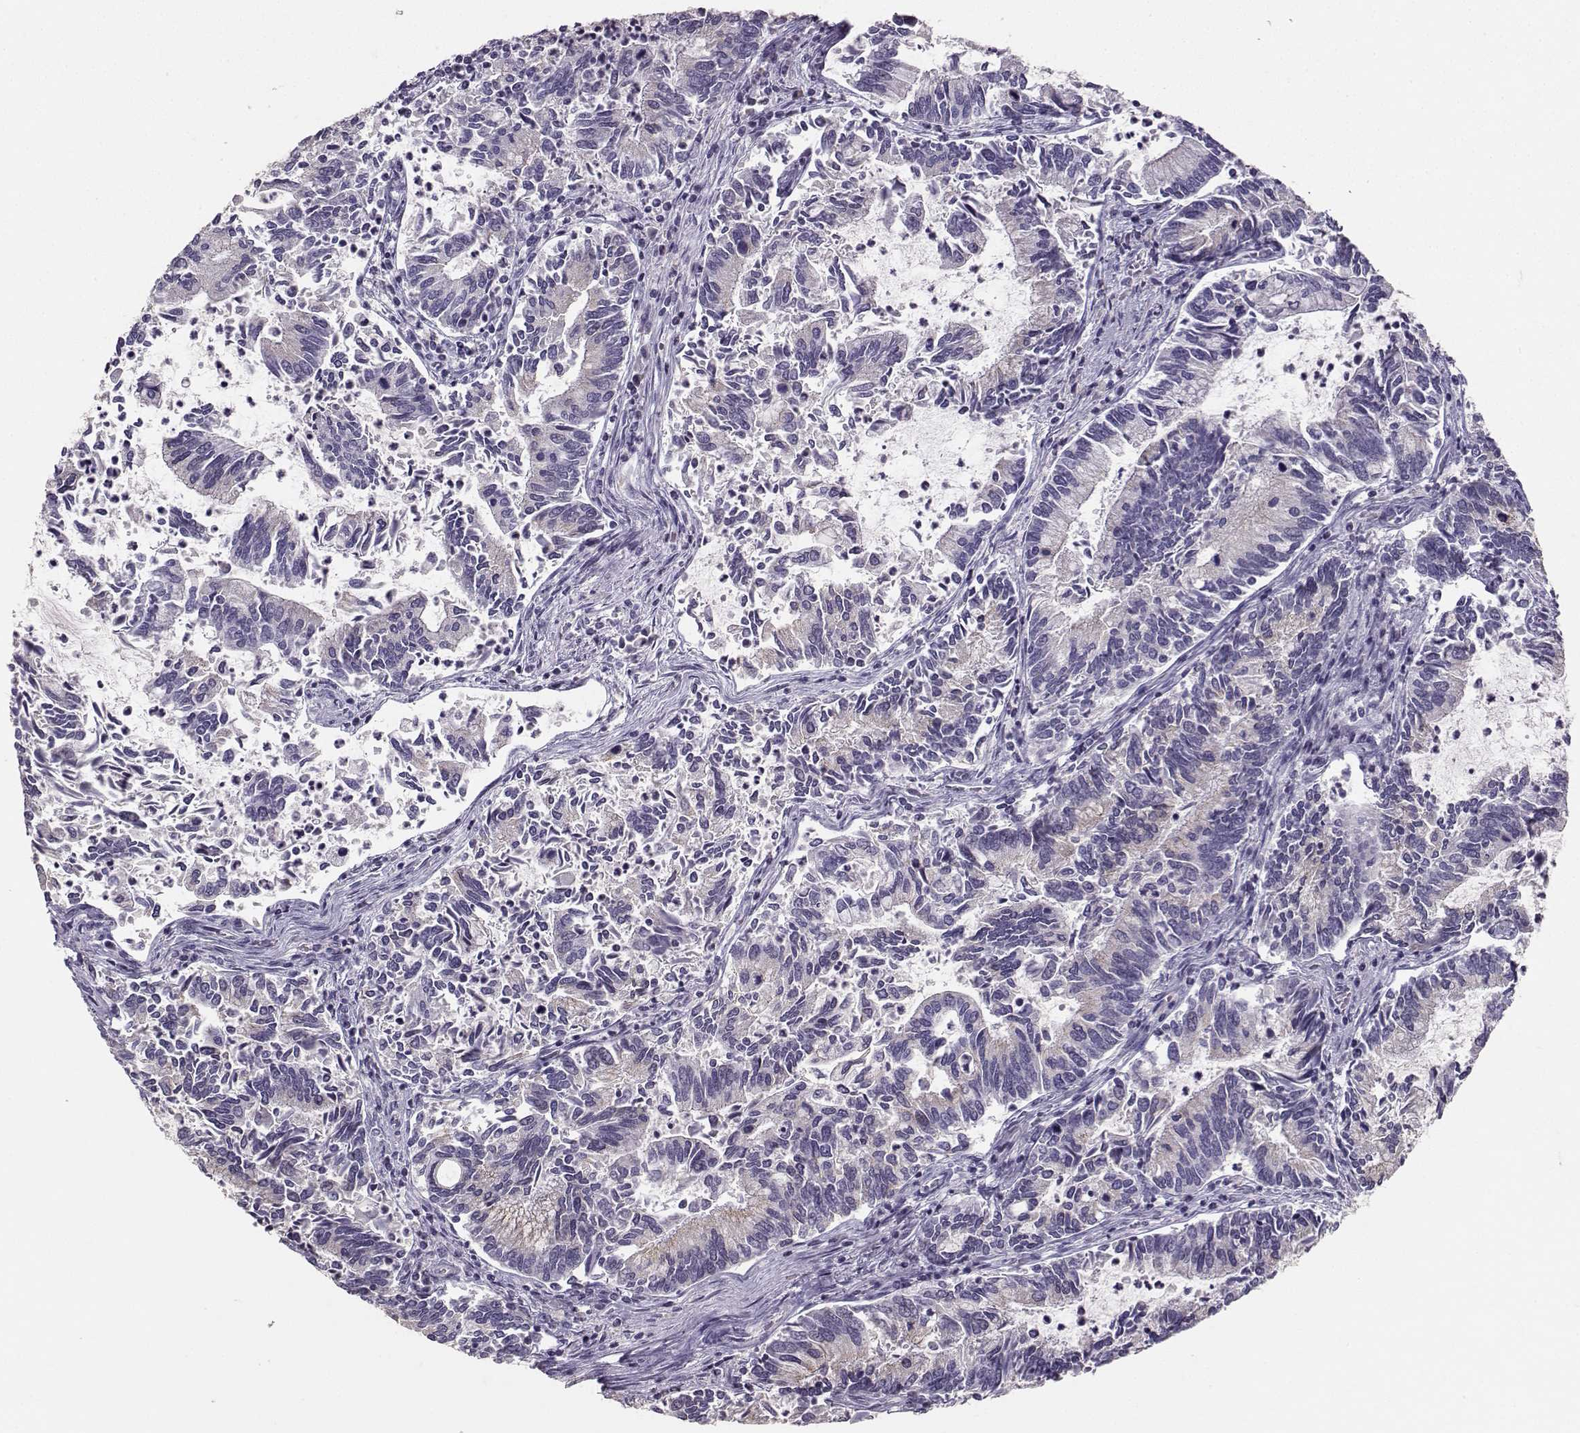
{"staining": {"intensity": "negative", "quantity": "none", "location": "none"}, "tissue": "cervical cancer", "cell_type": "Tumor cells", "image_type": "cancer", "snomed": [{"axis": "morphology", "description": "Adenocarcinoma, NOS"}, {"axis": "topography", "description": "Cervix"}], "caption": "Cervical adenocarcinoma was stained to show a protein in brown. There is no significant staining in tumor cells.", "gene": "PKP2", "patient": {"sex": "female", "age": 42}}